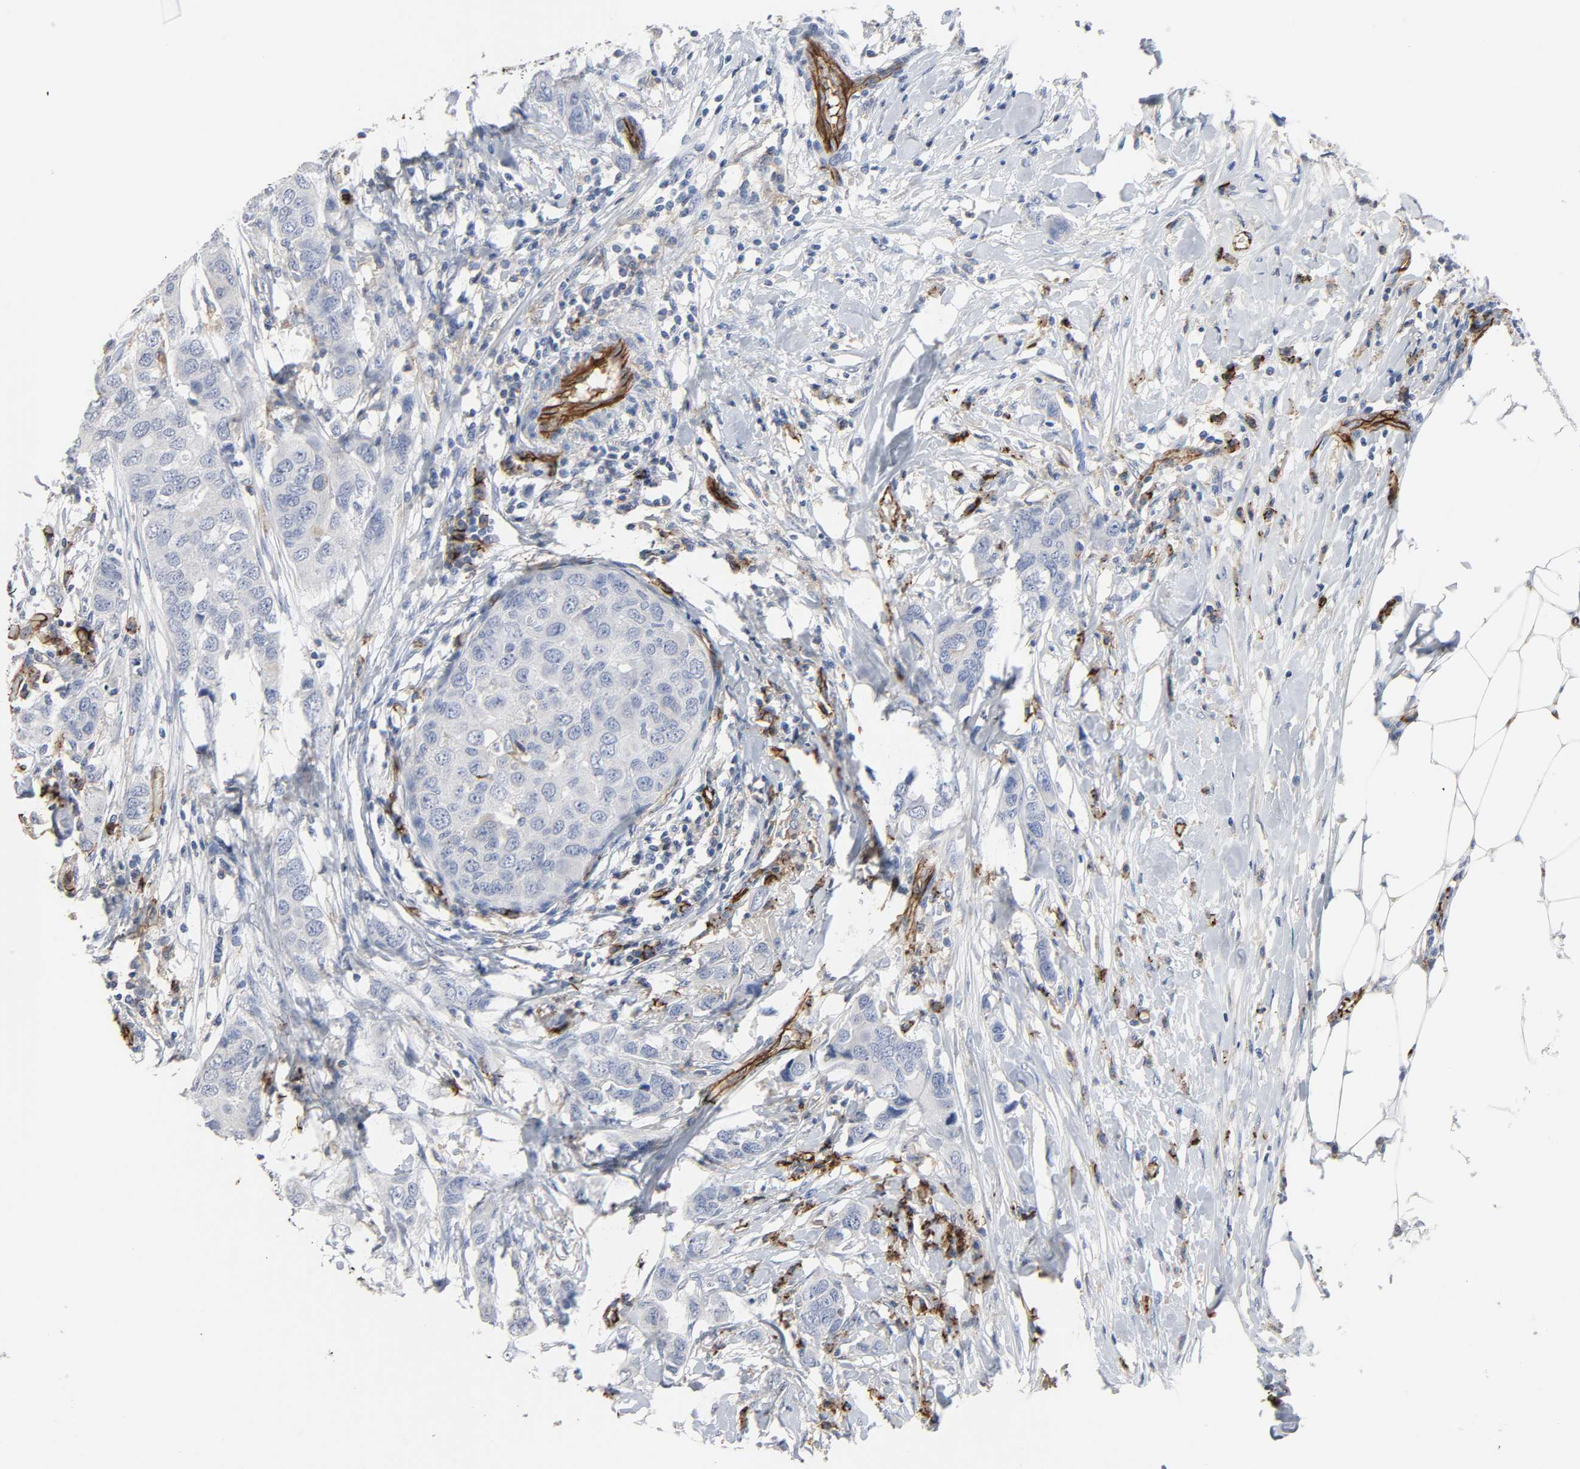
{"staining": {"intensity": "negative", "quantity": "none", "location": "none"}, "tissue": "breast cancer", "cell_type": "Tumor cells", "image_type": "cancer", "snomed": [{"axis": "morphology", "description": "Duct carcinoma"}, {"axis": "topography", "description": "Breast"}], "caption": "The immunohistochemistry (IHC) histopathology image has no significant positivity in tumor cells of breast cancer (intraductal carcinoma) tissue.", "gene": "PECAM1", "patient": {"sex": "female", "age": 50}}